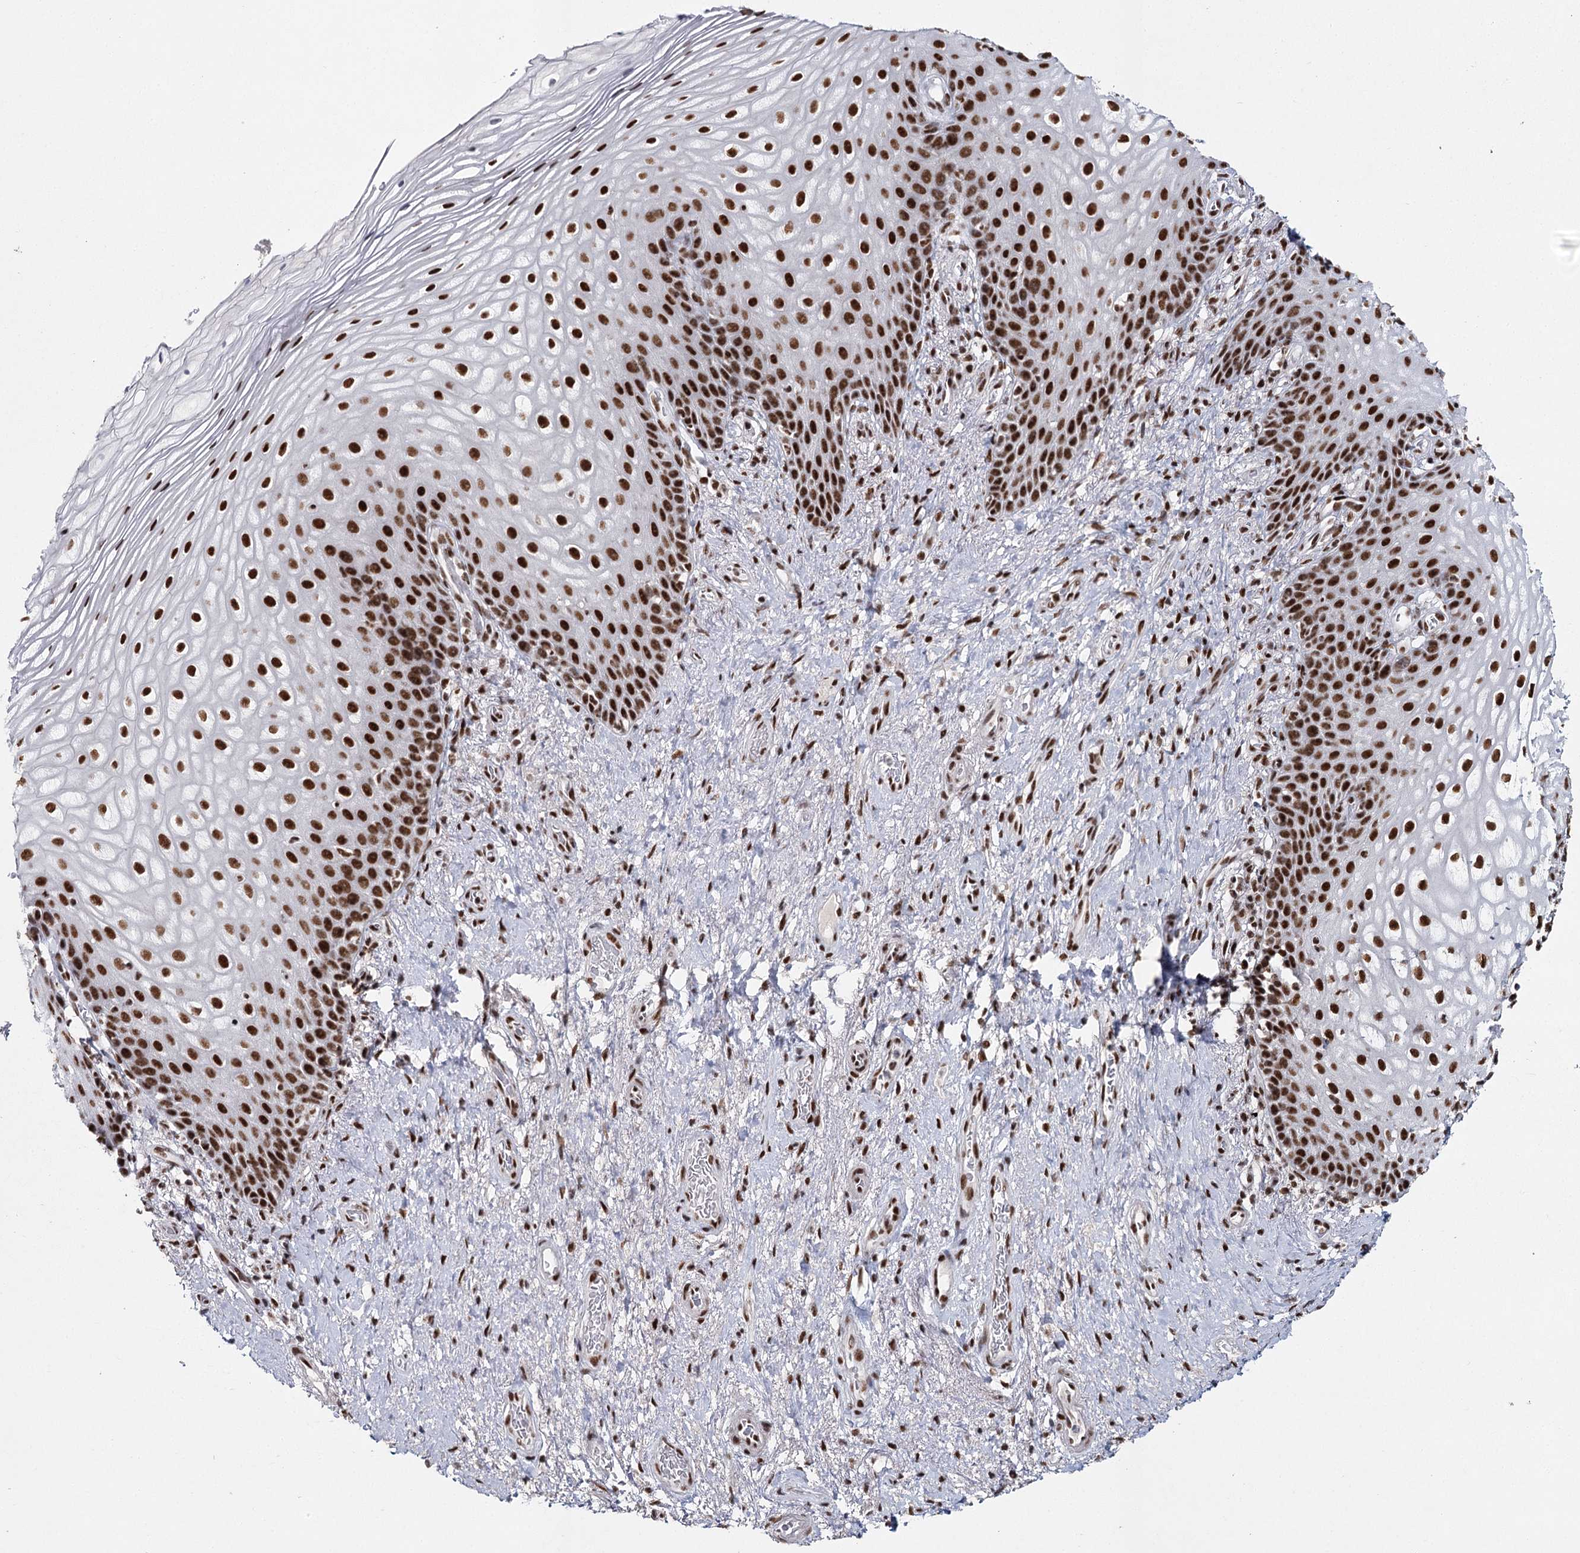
{"staining": {"intensity": "strong", "quantity": ">75%", "location": "nuclear"}, "tissue": "vagina", "cell_type": "Squamous epithelial cells", "image_type": "normal", "snomed": [{"axis": "morphology", "description": "Normal tissue, NOS"}, {"axis": "topography", "description": "Vagina"}], "caption": "Approximately >75% of squamous epithelial cells in unremarkable human vagina exhibit strong nuclear protein positivity as visualized by brown immunohistochemical staining.", "gene": "SCAF8", "patient": {"sex": "female", "age": 60}}